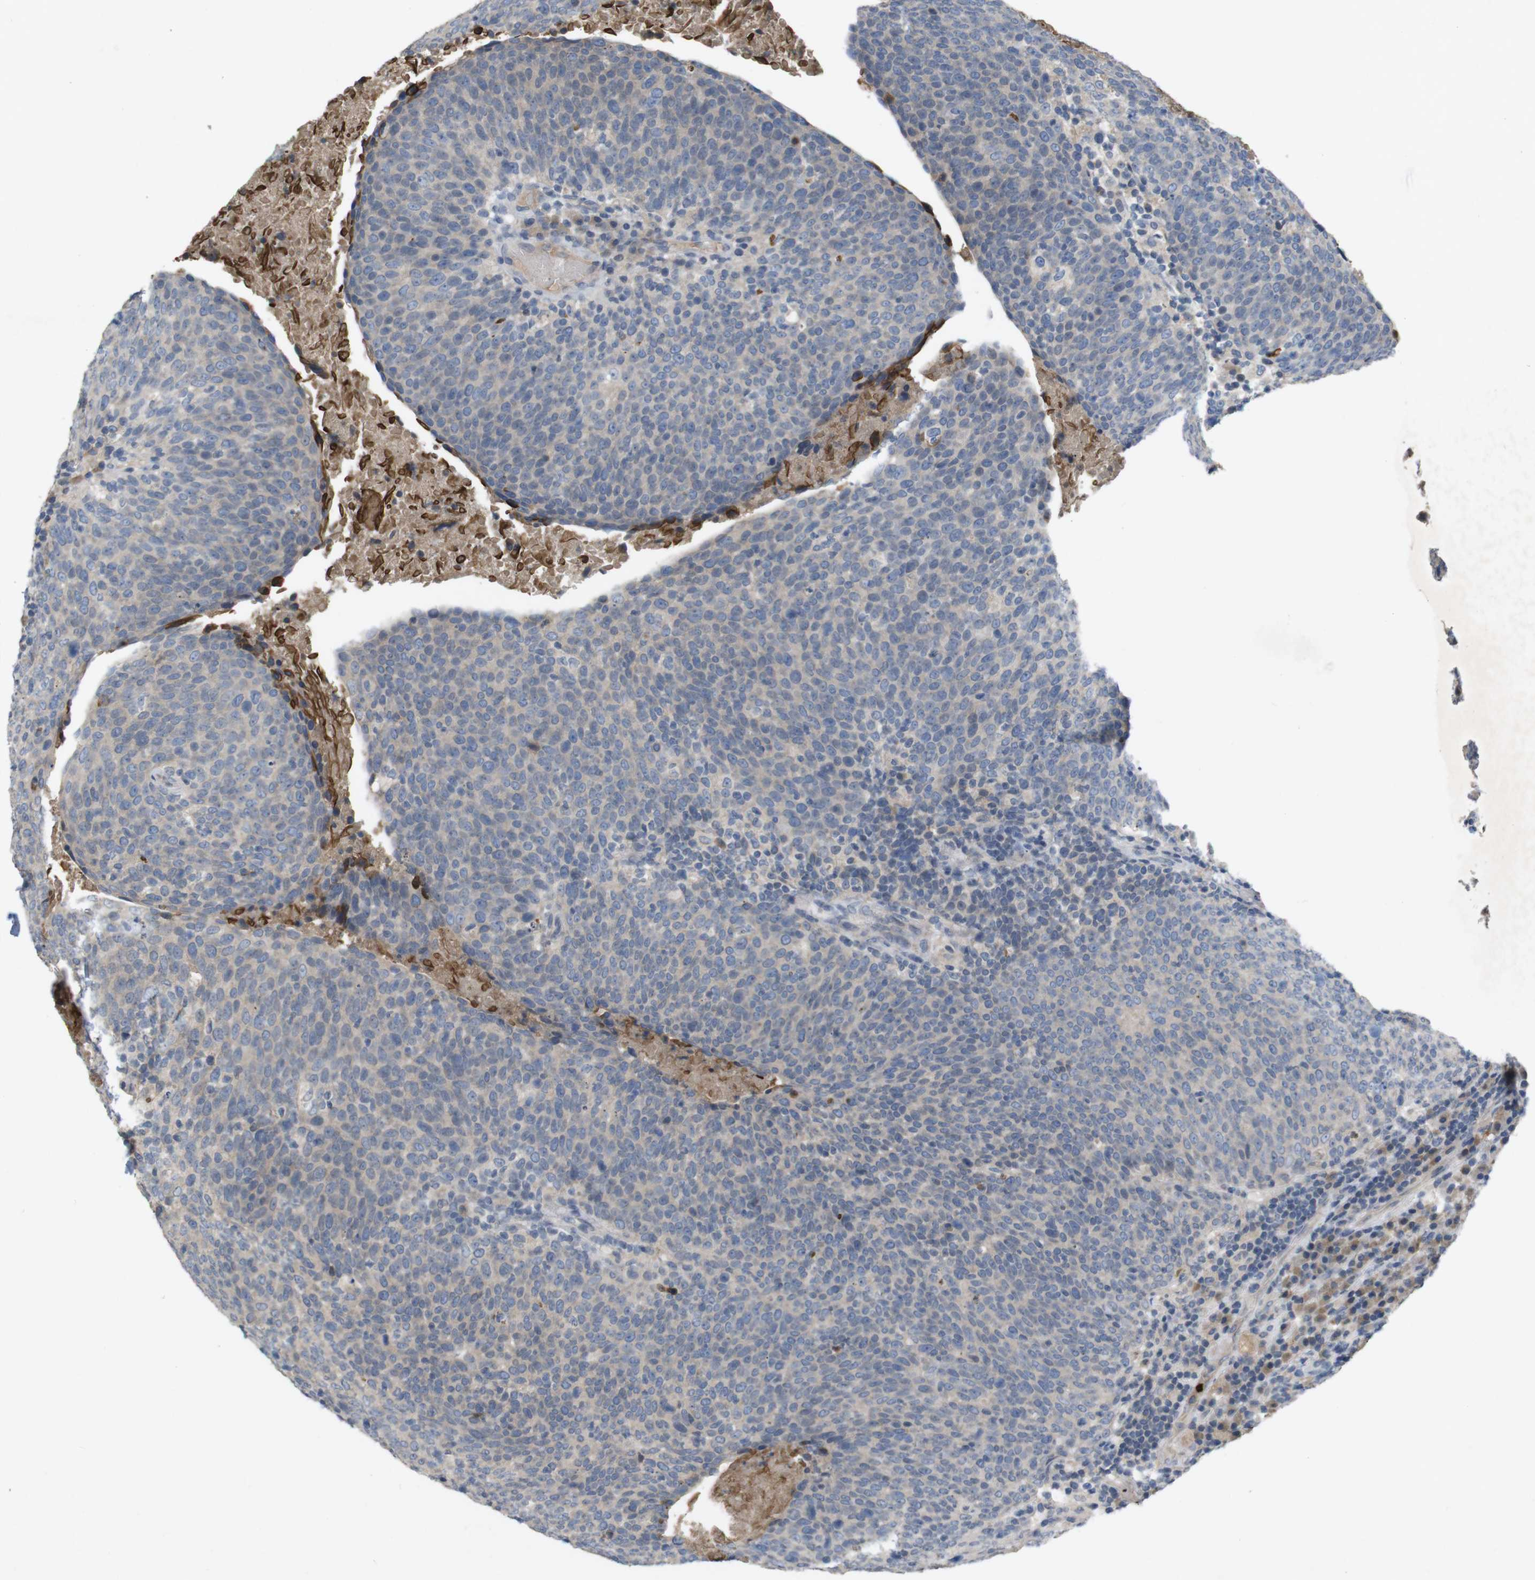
{"staining": {"intensity": "negative", "quantity": "none", "location": "none"}, "tissue": "head and neck cancer", "cell_type": "Tumor cells", "image_type": "cancer", "snomed": [{"axis": "morphology", "description": "Squamous cell carcinoma, NOS"}, {"axis": "morphology", "description": "Squamous cell carcinoma, metastatic, NOS"}, {"axis": "topography", "description": "Lymph node"}, {"axis": "topography", "description": "Head-Neck"}], "caption": "An immunohistochemistry (IHC) image of head and neck squamous cell carcinoma is shown. There is no staining in tumor cells of head and neck squamous cell carcinoma. Nuclei are stained in blue.", "gene": "TSPAN14", "patient": {"sex": "male", "age": 62}}